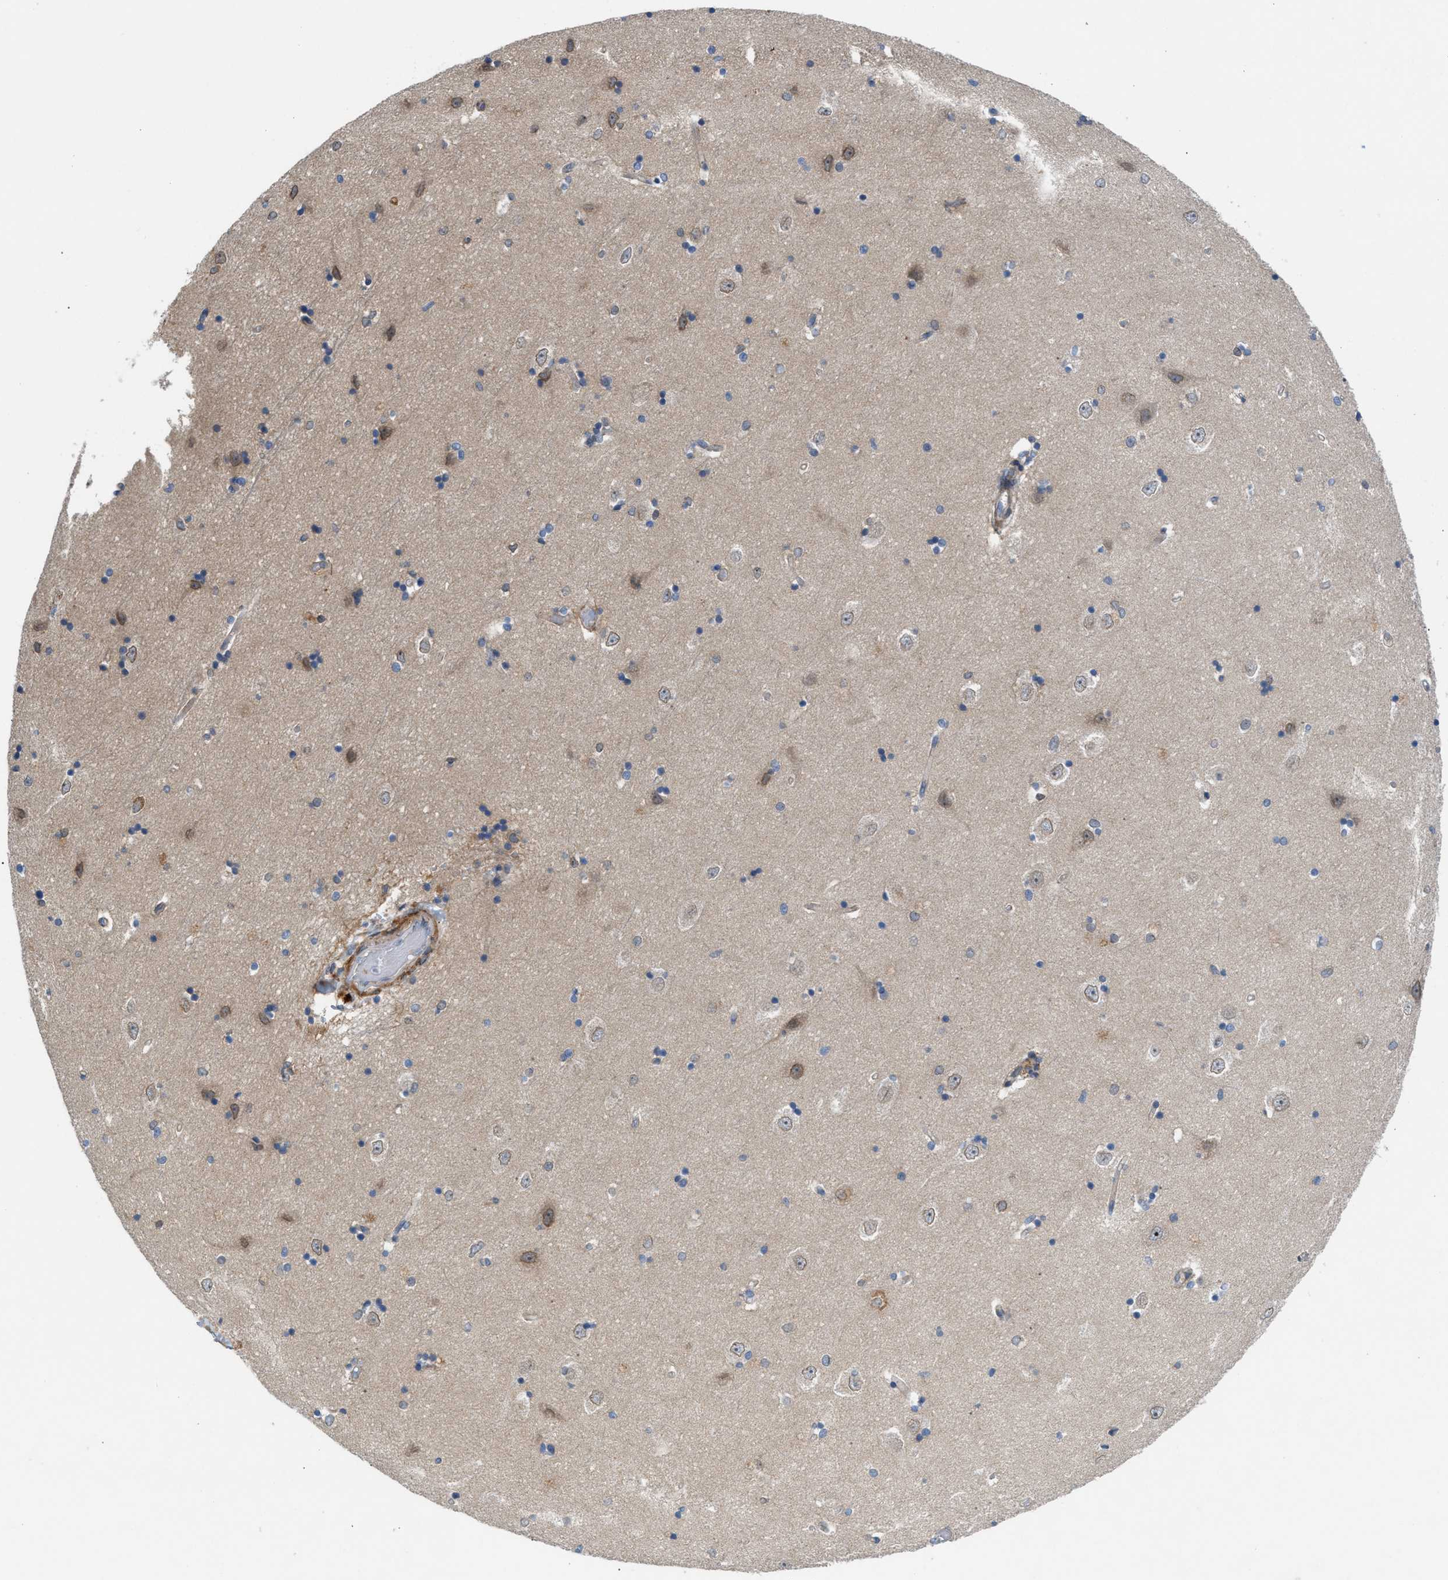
{"staining": {"intensity": "weak", "quantity": "<25%", "location": "cytoplasmic/membranous"}, "tissue": "hippocampus", "cell_type": "Glial cells", "image_type": "normal", "snomed": [{"axis": "morphology", "description": "Normal tissue, NOS"}, {"axis": "topography", "description": "Hippocampus"}], "caption": "Image shows no protein staining in glial cells of benign hippocampus.", "gene": "CYB5D1", "patient": {"sex": "male", "age": 45}}